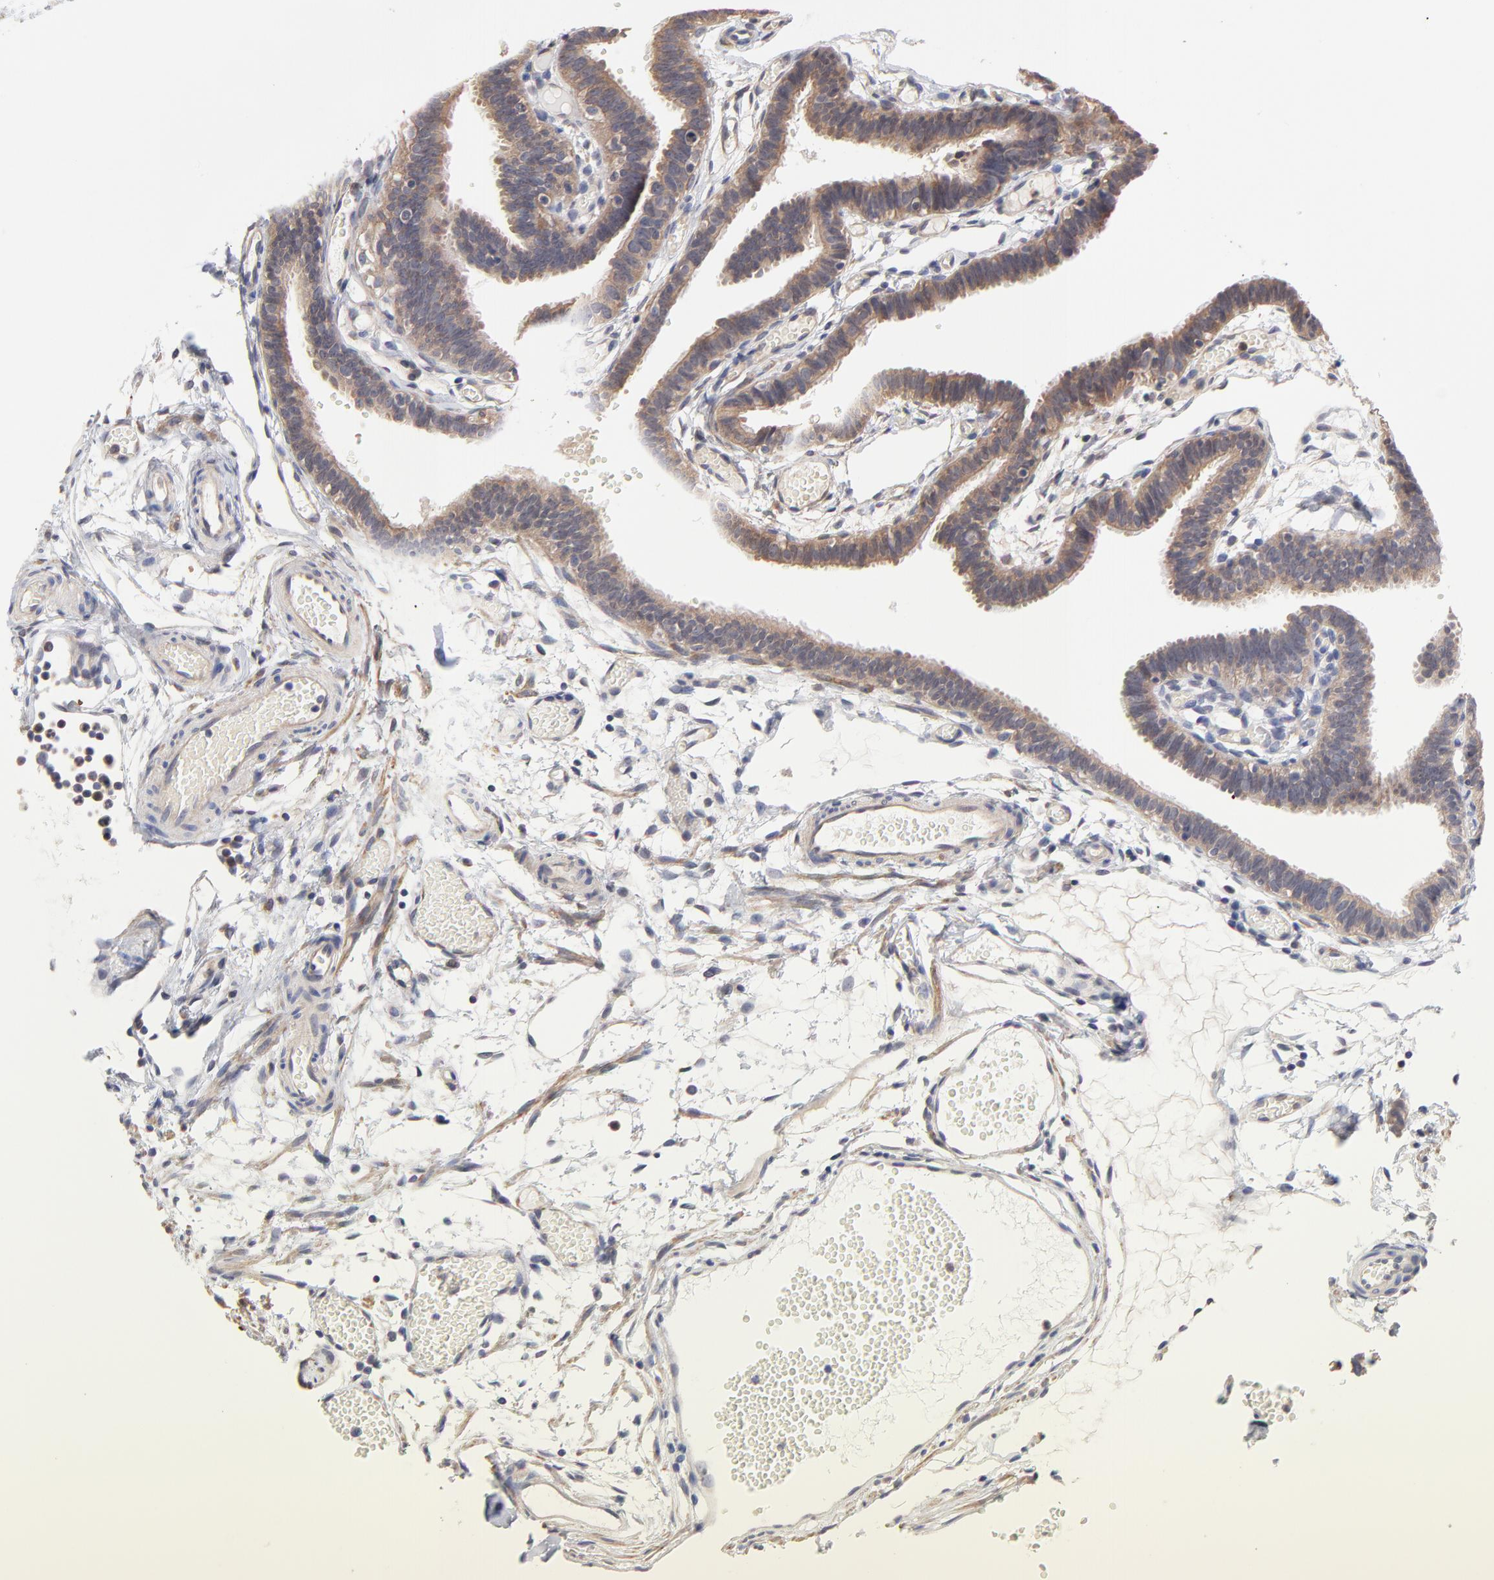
{"staining": {"intensity": "weak", "quantity": ">75%", "location": "cytoplasmic/membranous"}, "tissue": "fallopian tube", "cell_type": "Glandular cells", "image_type": "normal", "snomed": [{"axis": "morphology", "description": "Normal tissue, NOS"}, {"axis": "topography", "description": "Fallopian tube"}], "caption": "Weak cytoplasmic/membranous positivity for a protein is identified in about >75% of glandular cells of unremarkable fallopian tube using immunohistochemistry (IHC).", "gene": "PCMT1", "patient": {"sex": "female", "age": 29}}